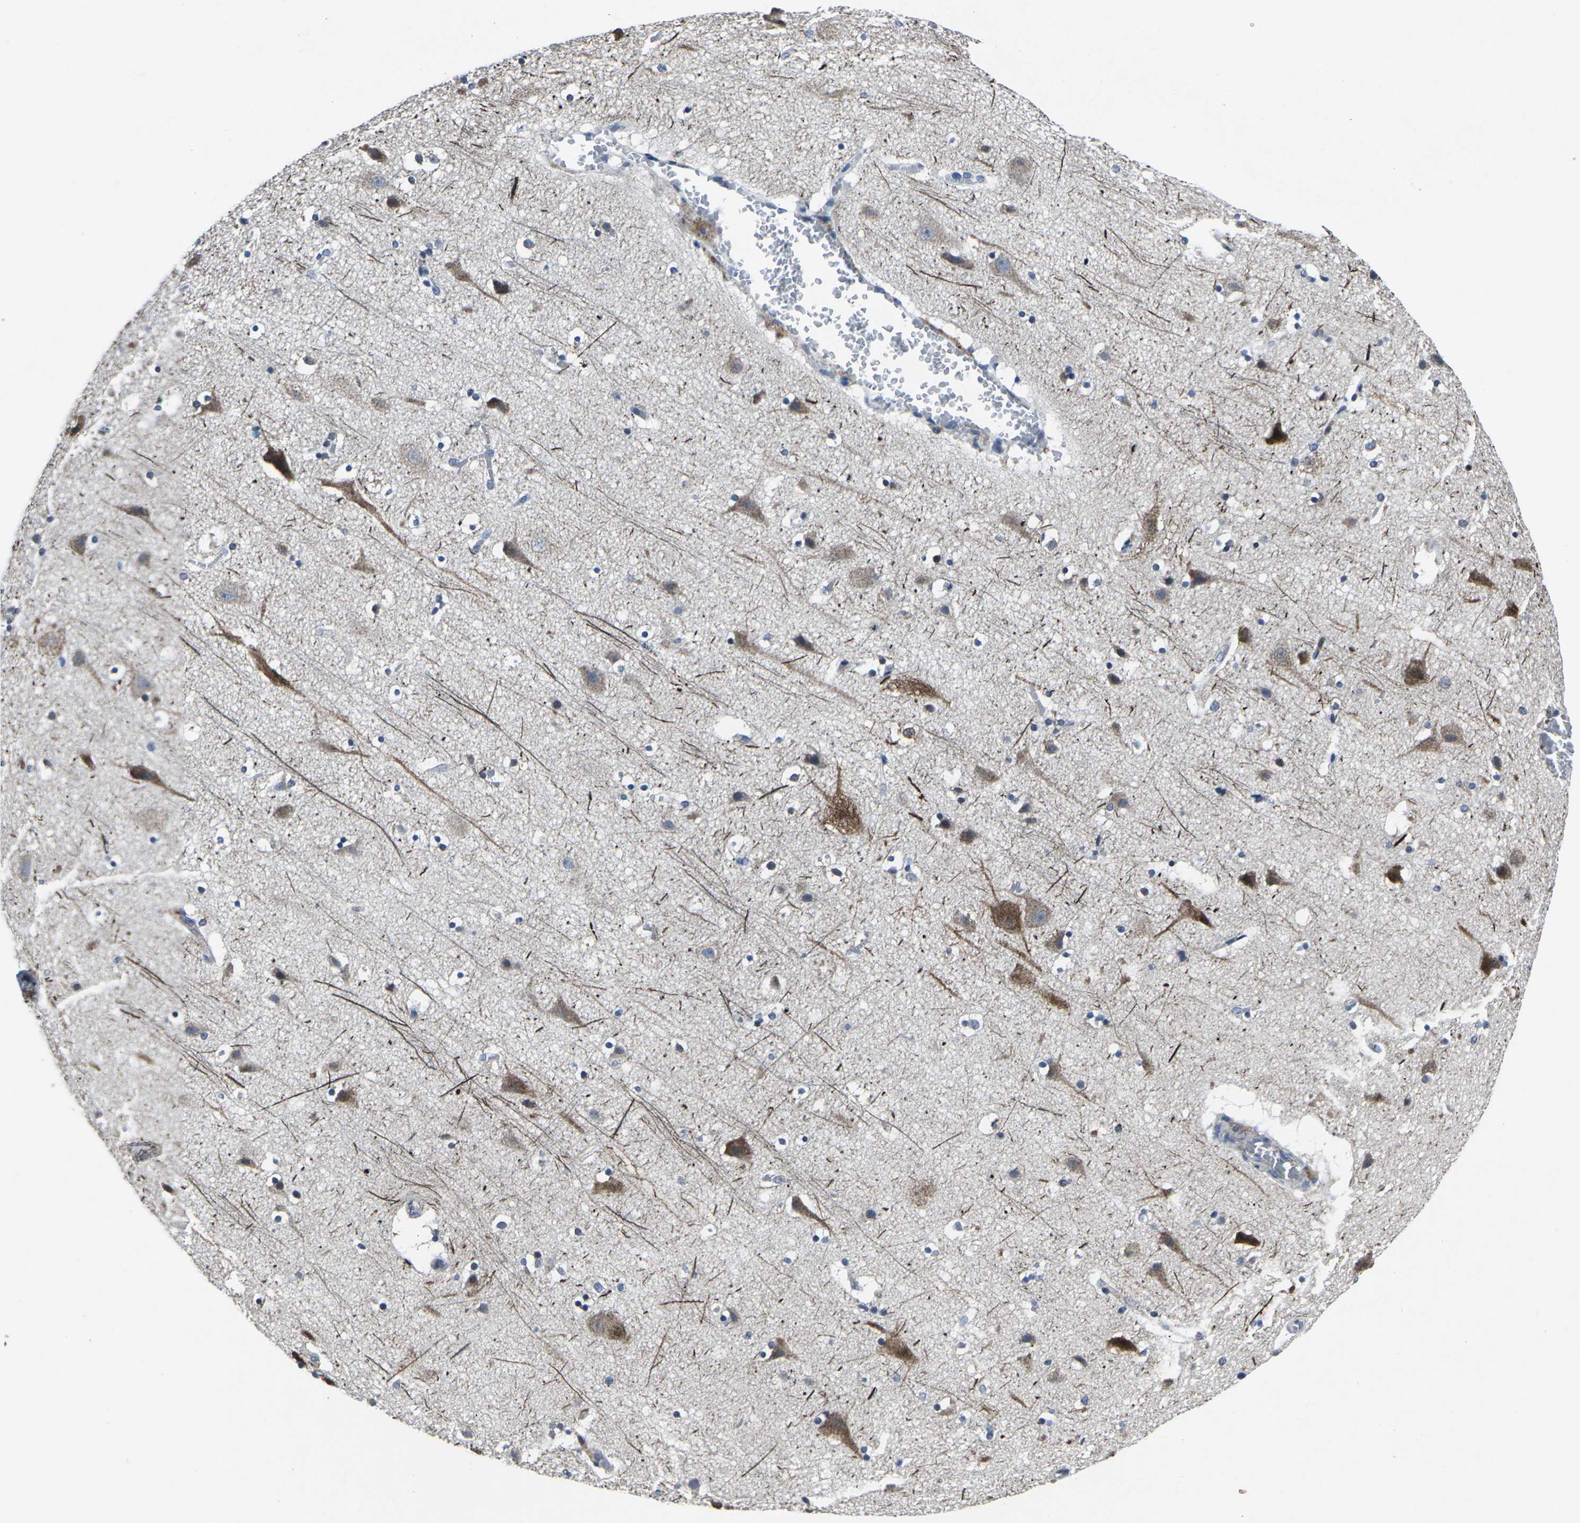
{"staining": {"intensity": "negative", "quantity": "none", "location": "none"}, "tissue": "cerebral cortex", "cell_type": "Endothelial cells", "image_type": "normal", "snomed": [{"axis": "morphology", "description": "Normal tissue, NOS"}, {"axis": "topography", "description": "Cerebral cortex"}], "caption": "The photomicrograph displays no significant expression in endothelial cells of cerebral cortex. The staining was performed using DAB (3,3'-diaminobenzidine) to visualize the protein expression in brown, while the nuclei were stained in blue with hematoxylin (Magnification: 20x).", "gene": "STAT4", "patient": {"sex": "male", "age": 45}}